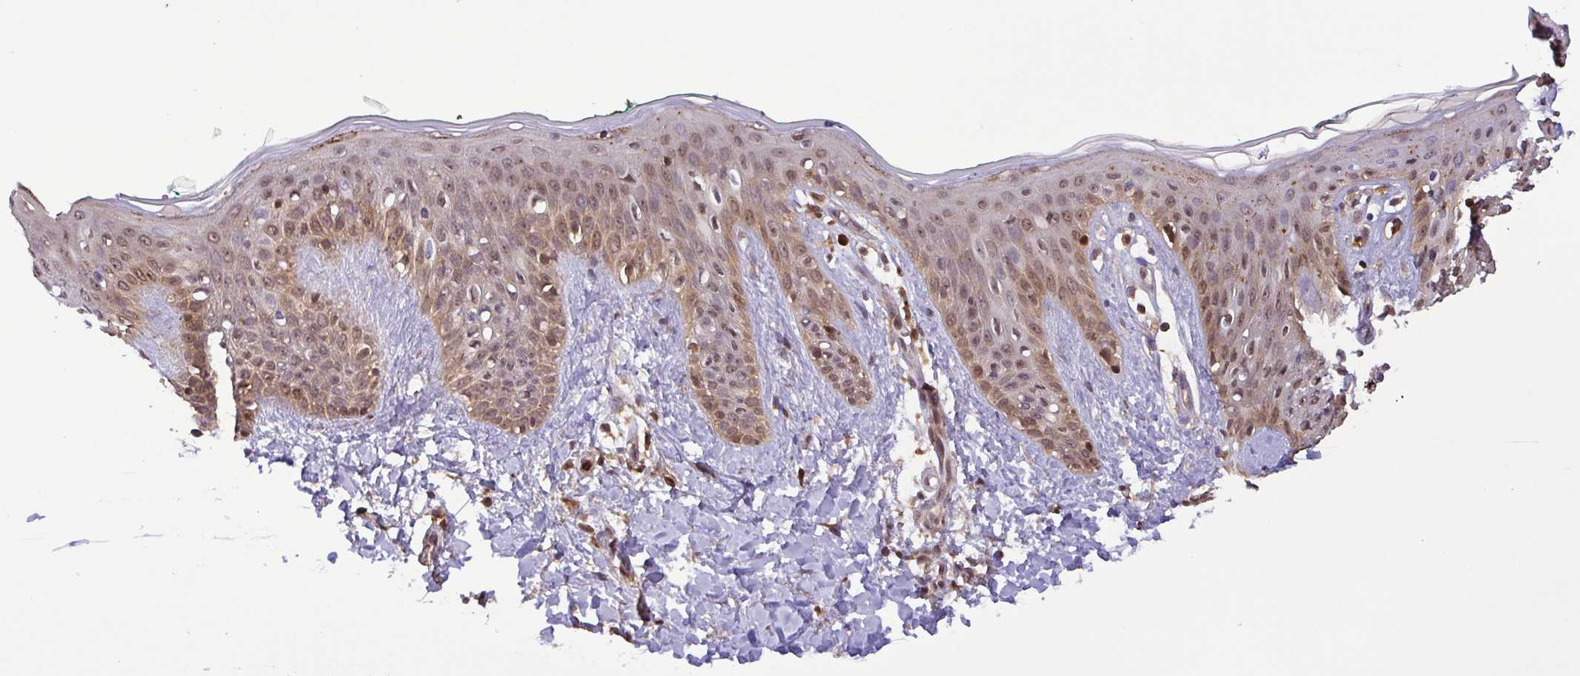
{"staining": {"intensity": "moderate", "quantity": "25%-75%", "location": "cytoplasmic/membranous,nuclear"}, "tissue": "skin", "cell_type": "Fibroblasts", "image_type": "normal", "snomed": [{"axis": "morphology", "description": "Normal tissue, NOS"}, {"axis": "topography", "description": "Skin"}], "caption": "Benign skin exhibits moderate cytoplasmic/membranous,nuclear expression in about 25%-75% of fibroblasts, visualized by immunohistochemistry. (brown staining indicates protein expression, while blue staining denotes nuclei).", "gene": "CHMP1B", "patient": {"sex": "male", "age": 16}}